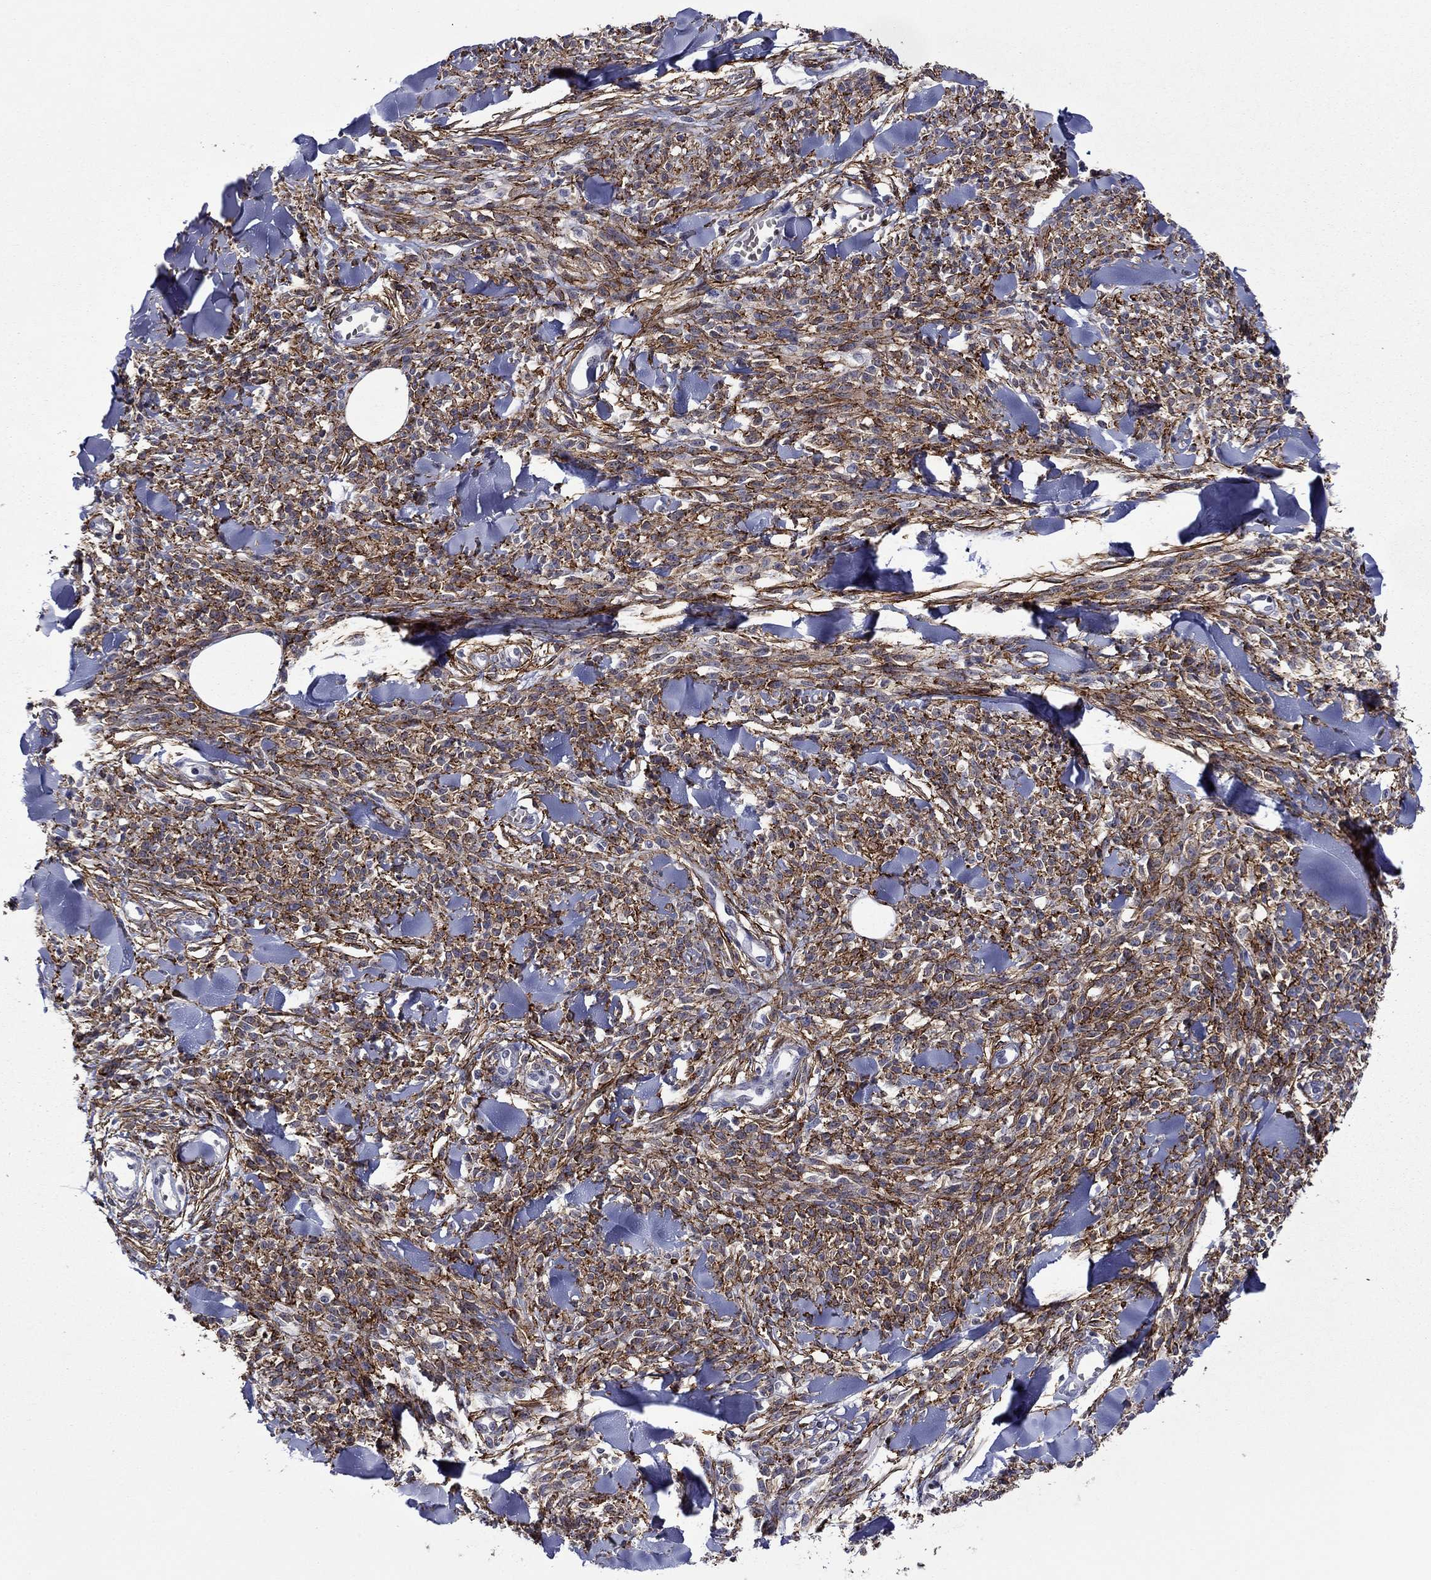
{"staining": {"intensity": "strong", "quantity": "25%-75%", "location": "cytoplasmic/membranous"}, "tissue": "melanoma", "cell_type": "Tumor cells", "image_type": "cancer", "snomed": [{"axis": "morphology", "description": "Malignant melanoma, NOS"}, {"axis": "topography", "description": "Skin"}, {"axis": "topography", "description": "Skin of trunk"}], "caption": "Protein expression analysis of melanoma demonstrates strong cytoplasmic/membranous staining in approximately 25%-75% of tumor cells.", "gene": "LMO7", "patient": {"sex": "male", "age": 74}}